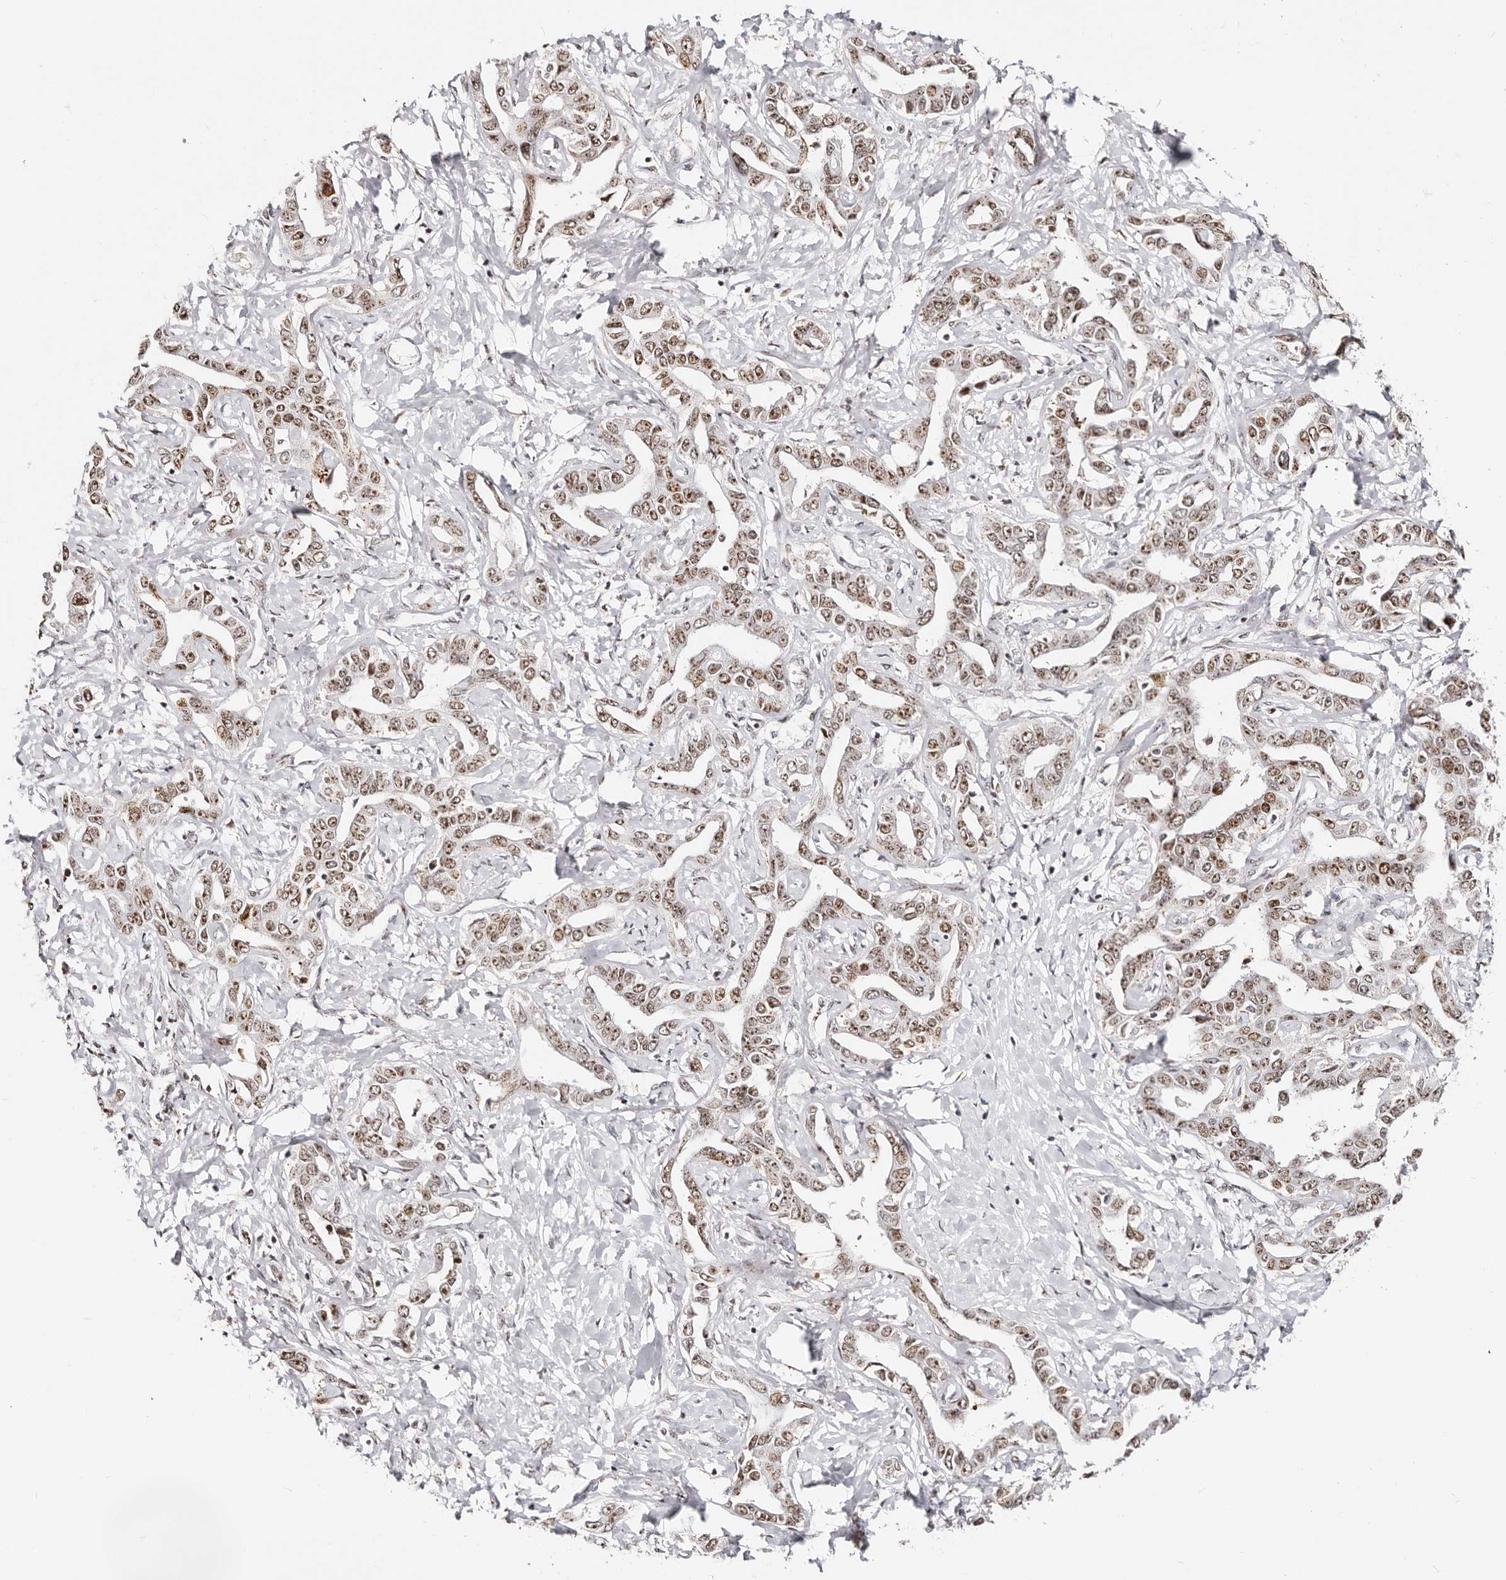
{"staining": {"intensity": "moderate", "quantity": ">75%", "location": "nuclear"}, "tissue": "liver cancer", "cell_type": "Tumor cells", "image_type": "cancer", "snomed": [{"axis": "morphology", "description": "Cholangiocarcinoma"}, {"axis": "topography", "description": "Liver"}], "caption": "A brown stain shows moderate nuclear positivity of a protein in human liver cancer (cholangiocarcinoma) tumor cells. (brown staining indicates protein expression, while blue staining denotes nuclei).", "gene": "IQGAP3", "patient": {"sex": "male", "age": 59}}